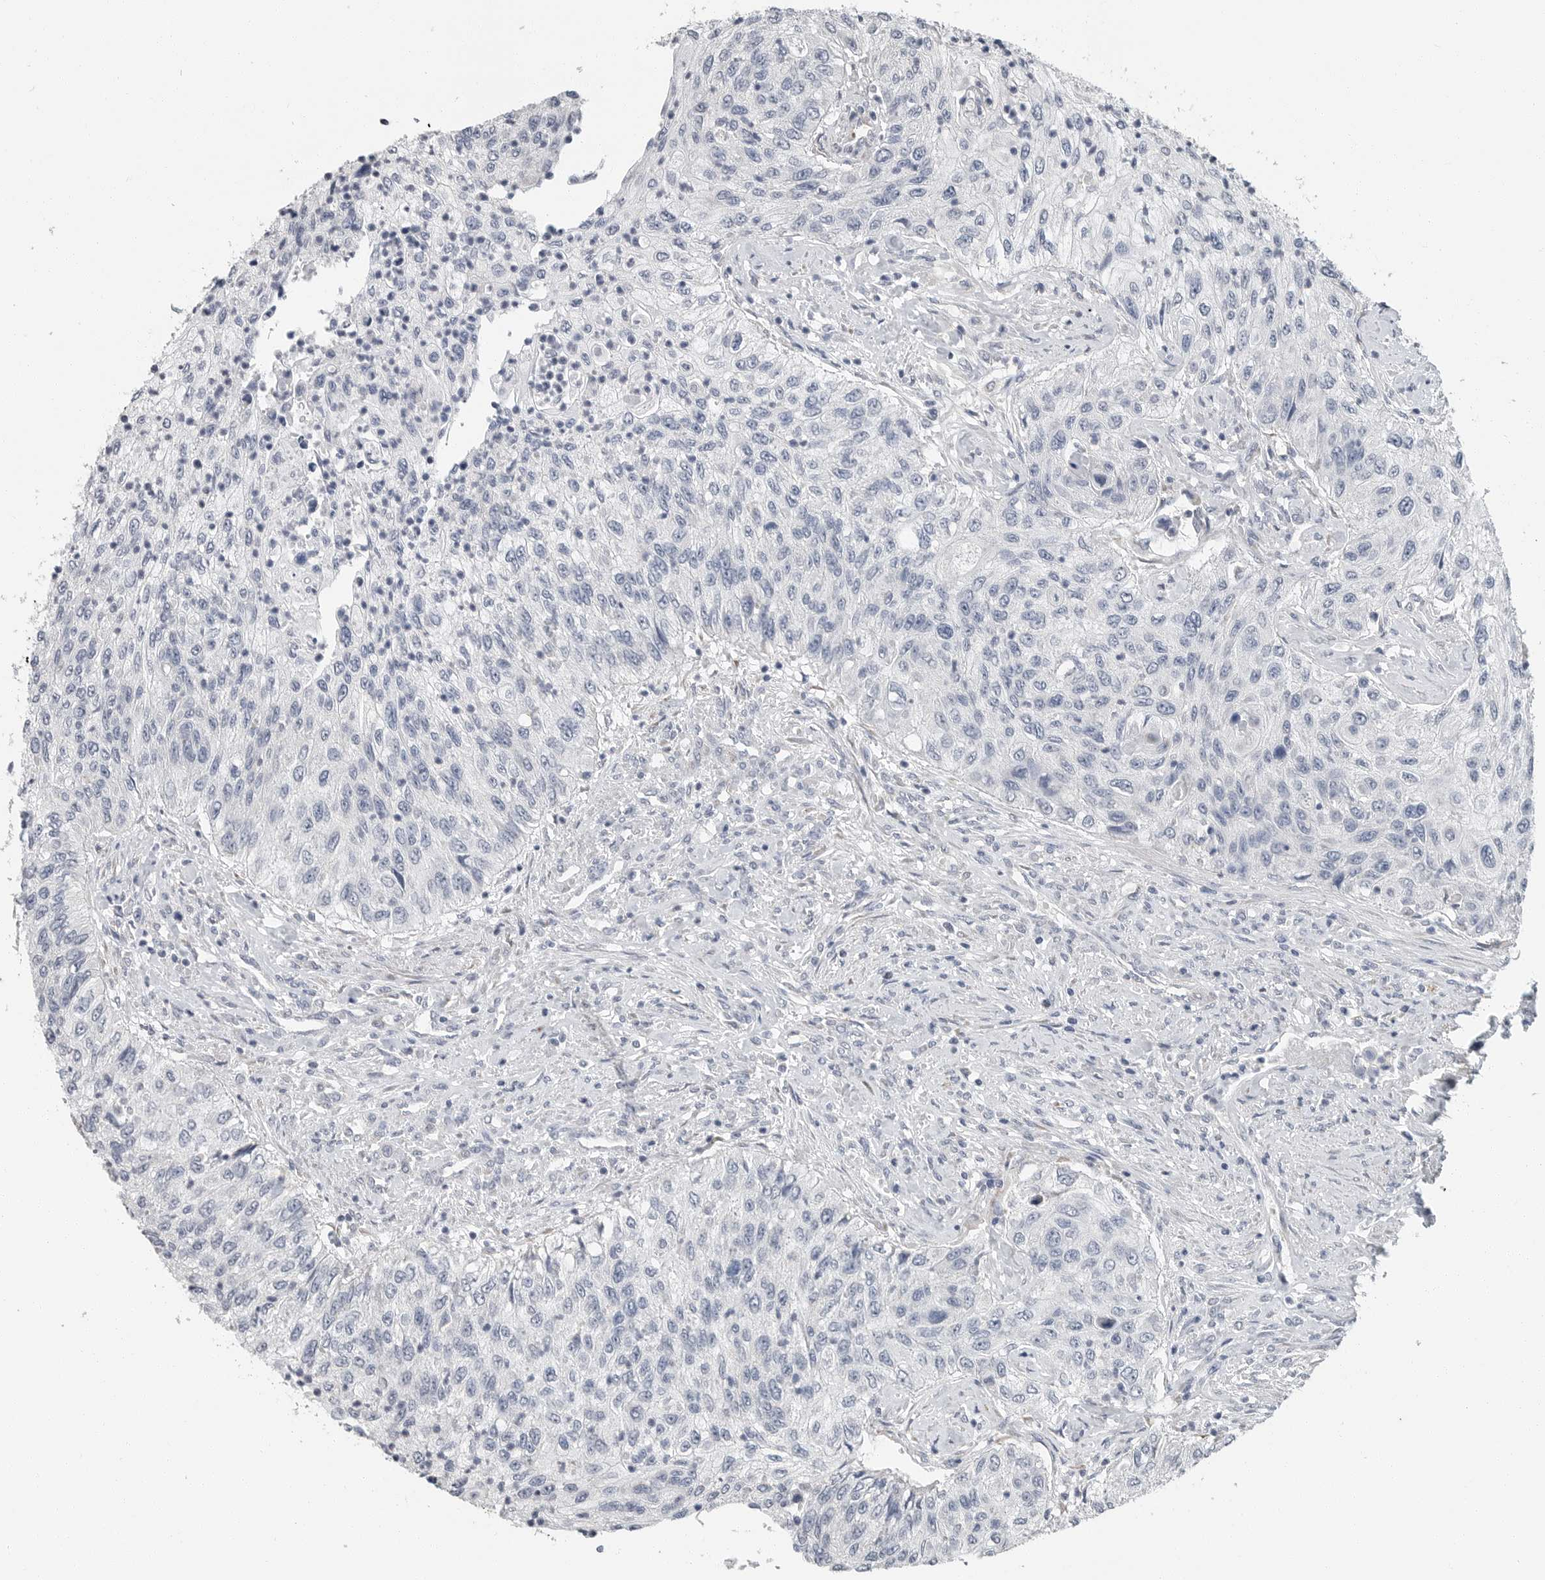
{"staining": {"intensity": "negative", "quantity": "none", "location": "none"}, "tissue": "urothelial cancer", "cell_type": "Tumor cells", "image_type": "cancer", "snomed": [{"axis": "morphology", "description": "Urothelial carcinoma, High grade"}, {"axis": "topography", "description": "Urinary bladder"}], "caption": "A micrograph of human urothelial cancer is negative for staining in tumor cells. (DAB immunohistochemistry (IHC), high magnification).", "gene": "PLN", "patient": {"sex": "female", "age": 60}}